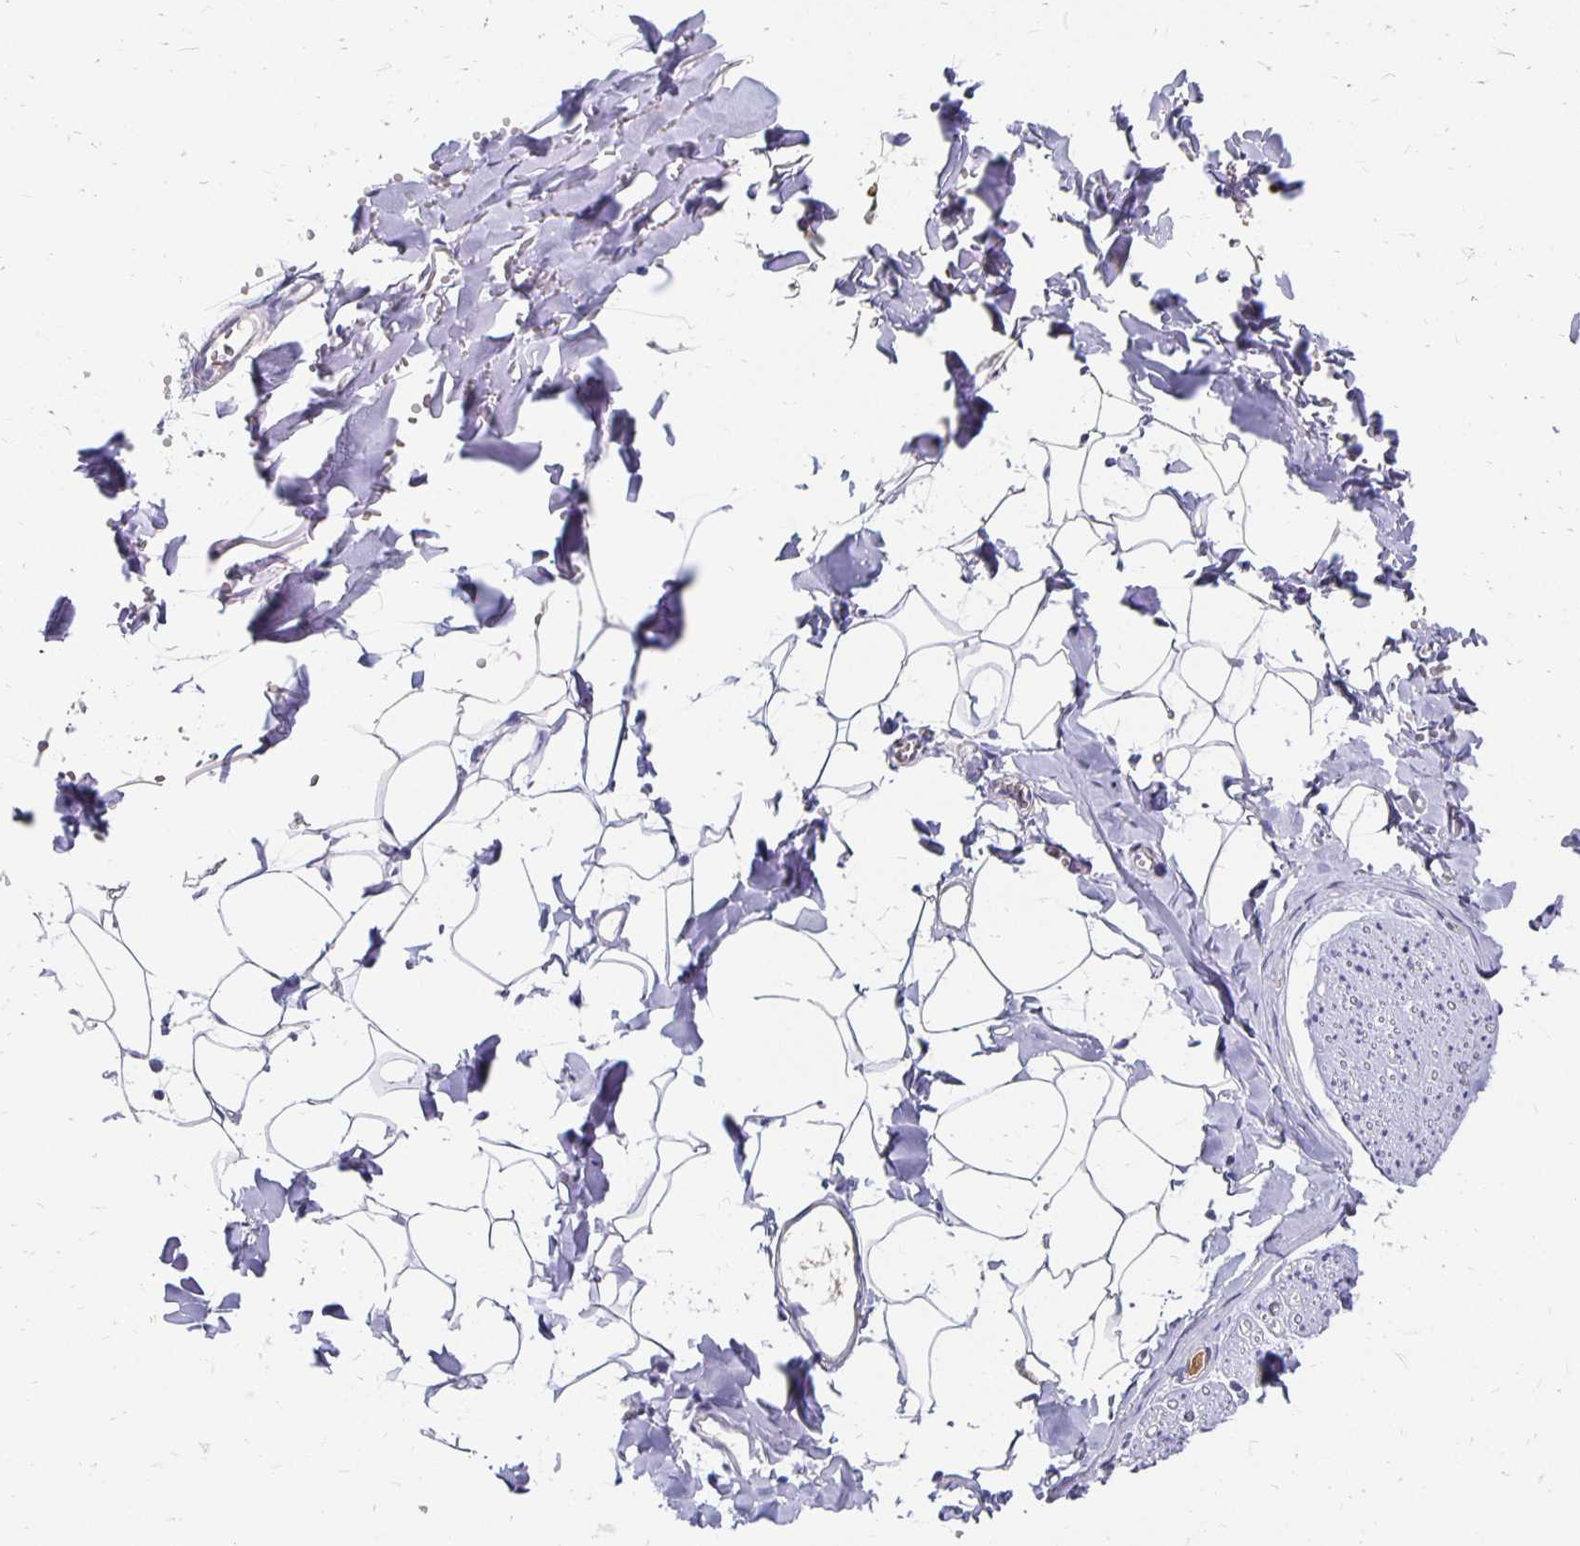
{"staining": {"intensity": "negative", "quantity": "none", "location": "none"}, "tissue": "adipose tissue", "cell_type": "Adipocytes", "image_type": "normal", "snomed": [{"axis": "morphology", "description": "Normal tissue, NOS"}, {"axis": "topography", "description": "Cartilage tissue"}, {"axis": "topography", "description": "Bronchus"}, {"axis": "topography", "description": "Peripheral nerve tissue"}], "caption": "Photomicrograph shows no protein expression in adipocytes of unremarkable adipose tissue. (Brightfield microscopy of DAB (3,3'-diaminobenzidine) immunohistochemistry at high magnification).", "gene": "APOB", "patient": {"sex": "female", "age": 59}}